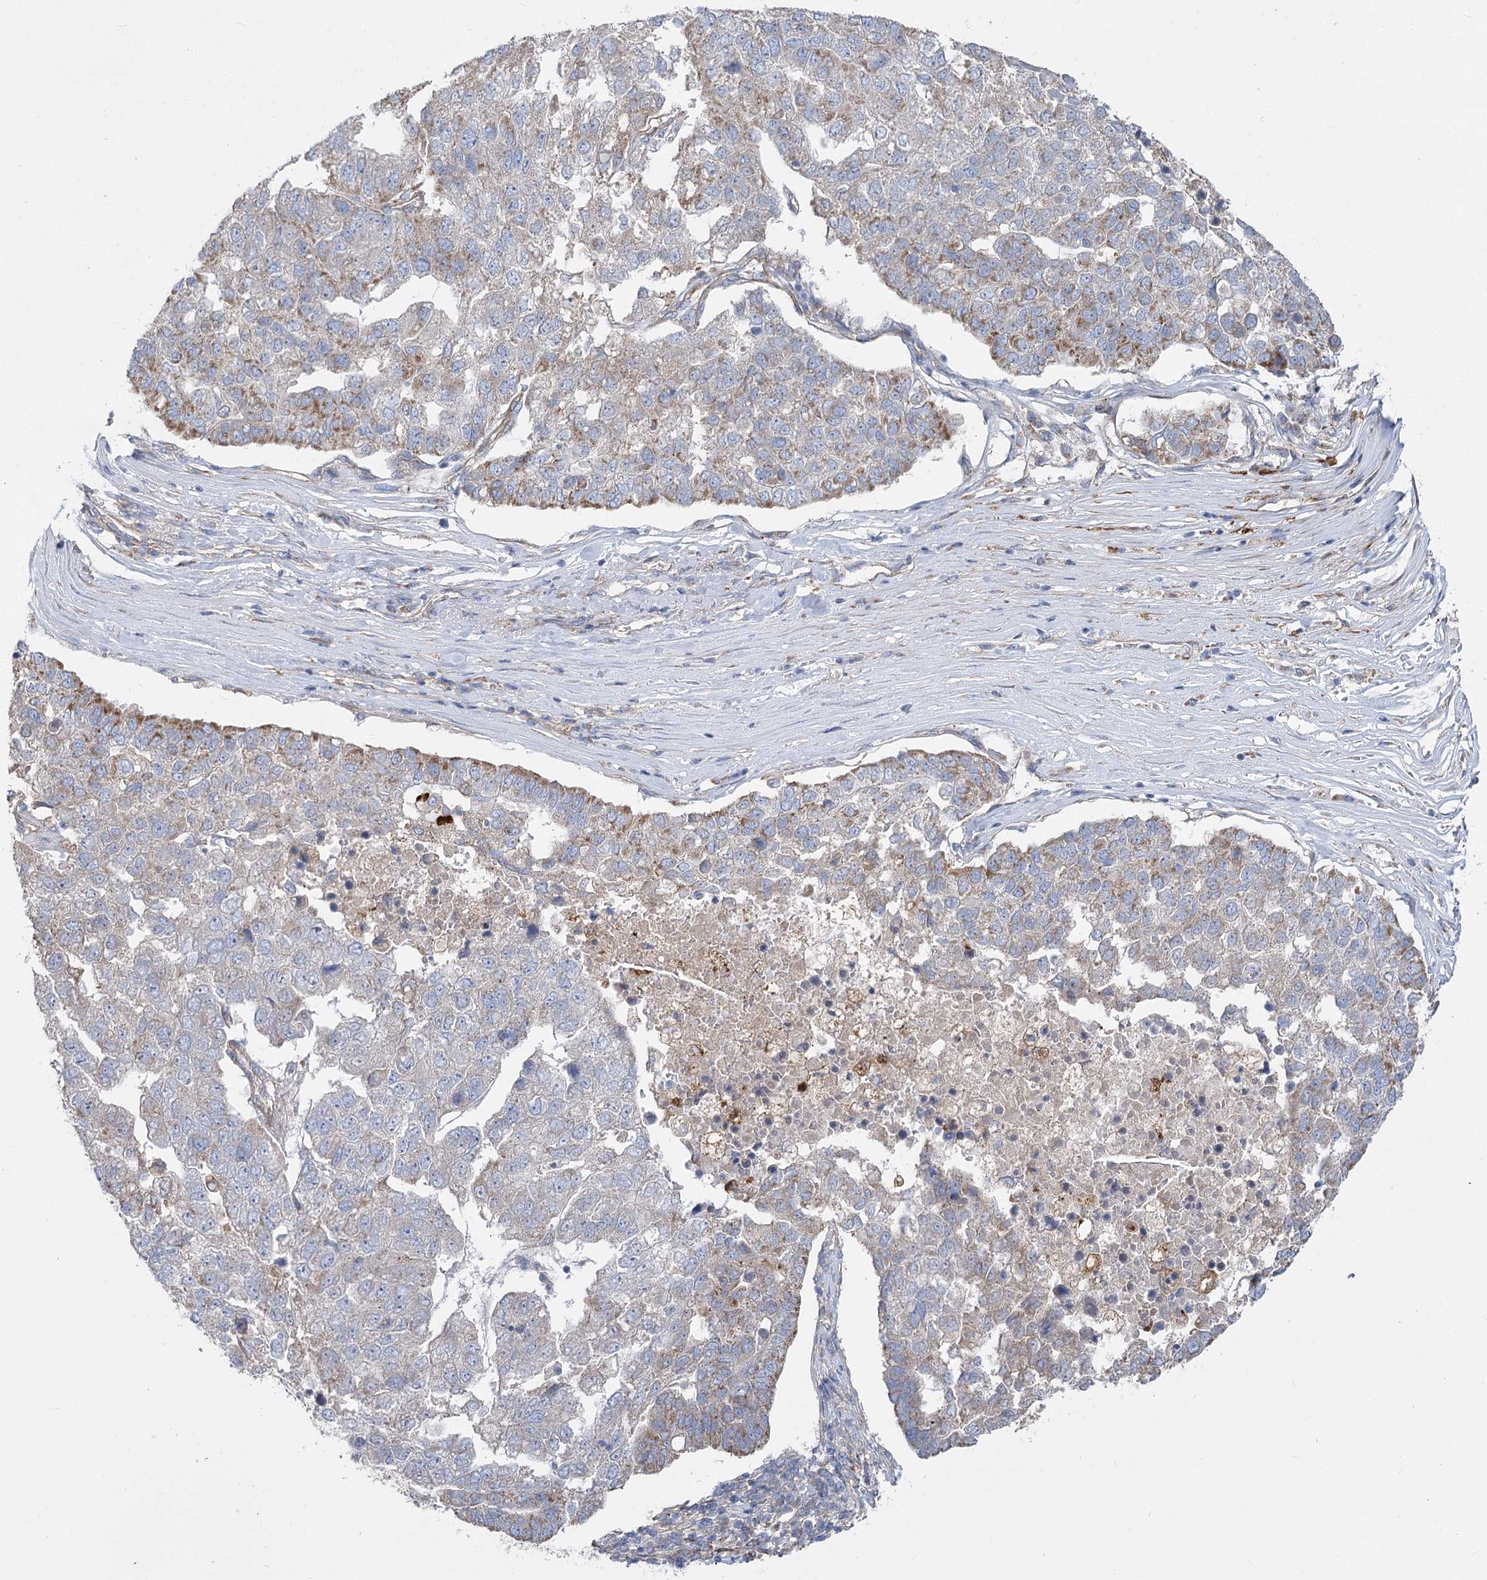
{"staining": {"intensity": "weak", "quantity": "<25%", "location": "cytoplasmic/membranous"}, "tissue": "pancreatic cancer", "cell_type": "Tumor cells", "image_type": "cancer", "snomed": [{"axis": "morphology", "description": "Adenocarcinoma, NOS"}, {"axis": "topography", "description": "Pancreas"}], "caption": "Photomicrograph shows no protein expression in tumor cells of adenocarcinoma (pancreatic) tissue.", "gene": "RMDN2", "patient": {"sex": "female", "age": 61}}